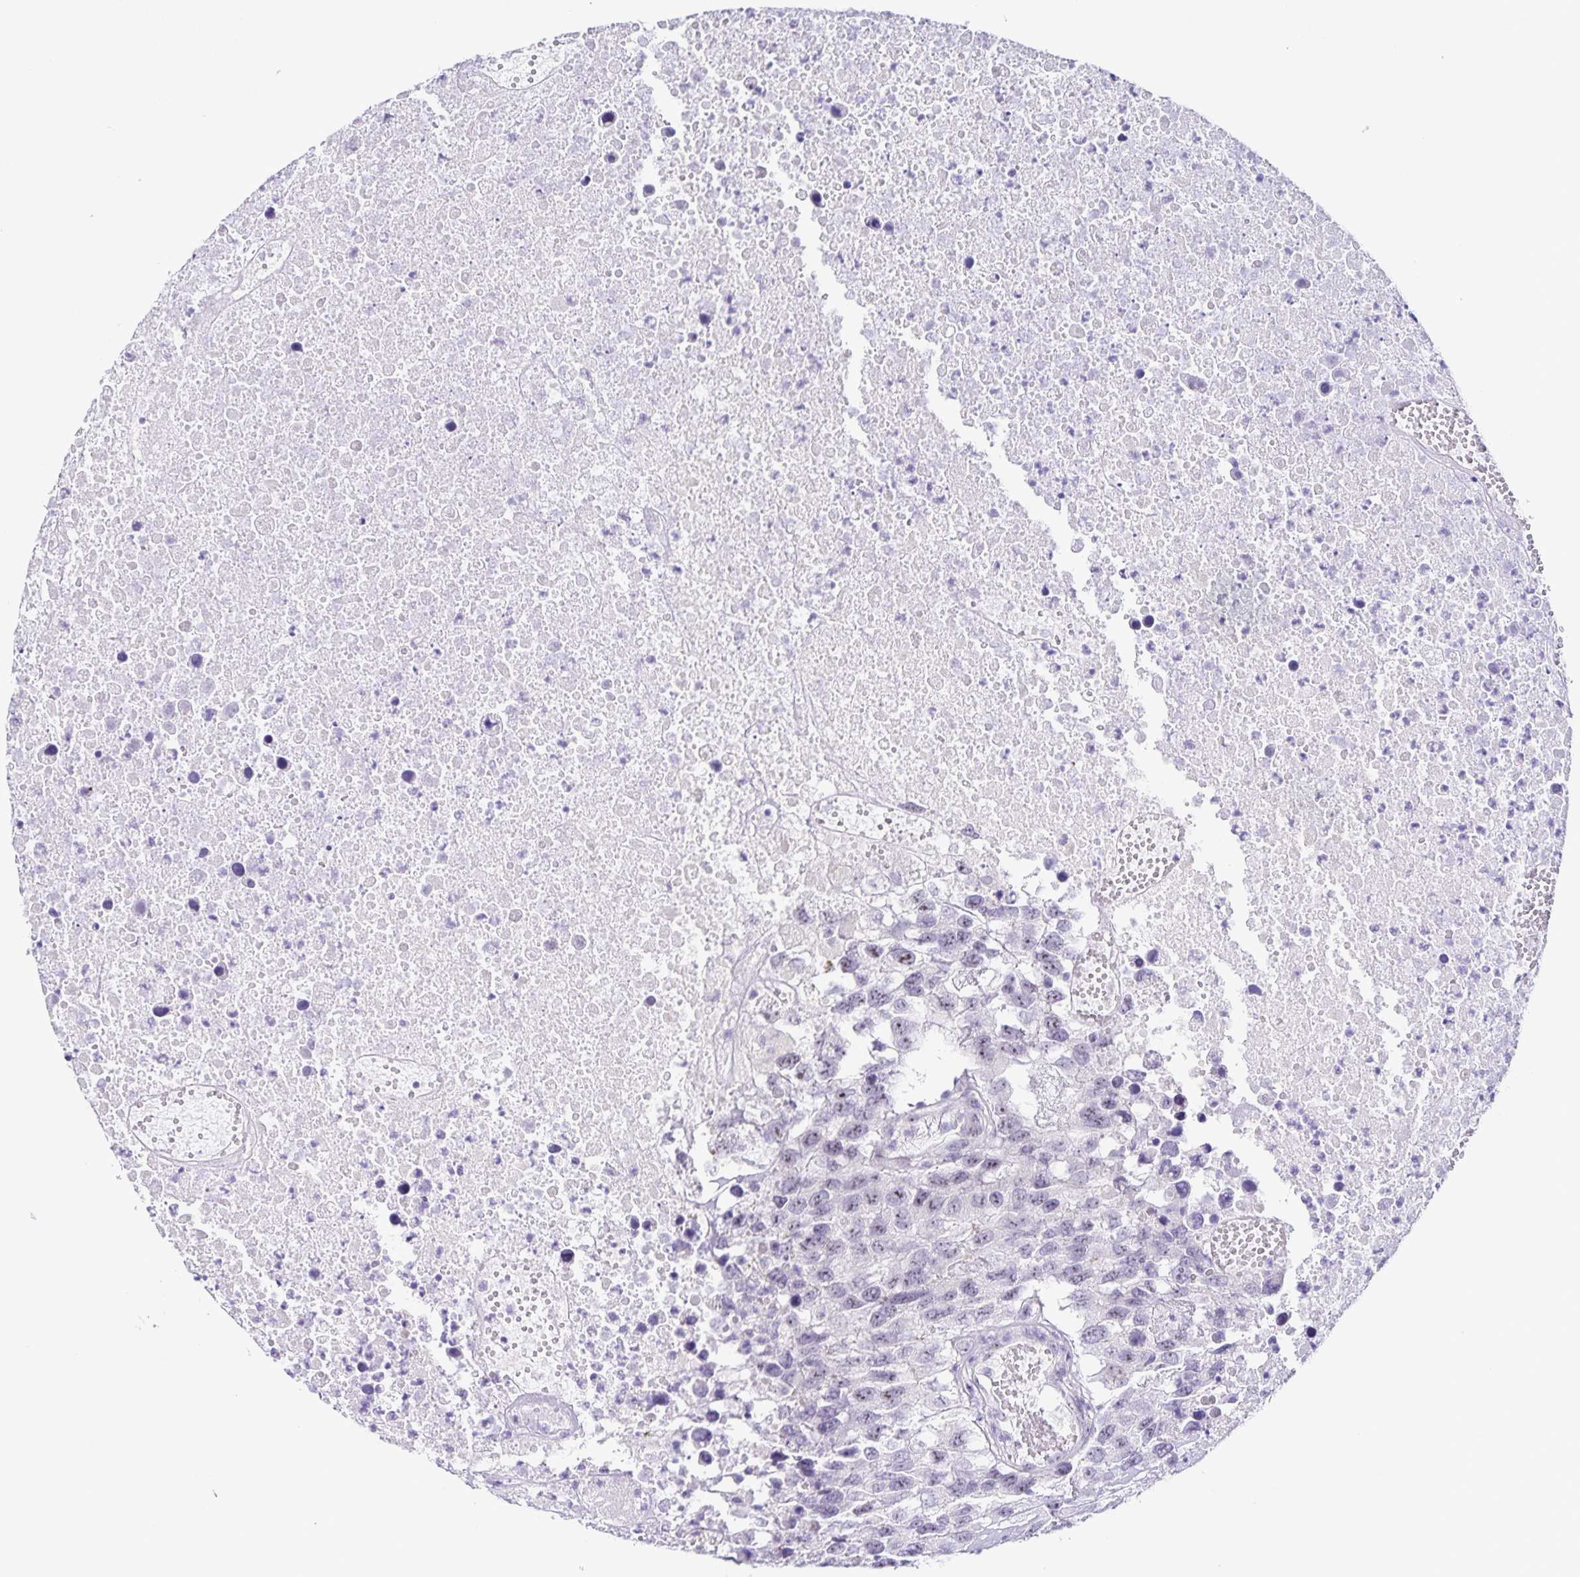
{"staining": {"intensity": "moderate", "quantity": "25%-75%", "location": "nuclear"}, "tissue": "testis cancer", "cell_type": "Tumor cells", "image_type": "cancer", "snomed": [{"axis": "morphology", "description": "Carcinoma, Embryonal, NOS"}, {"axis": "topography", "description": "Testis"}], "caption": "Testis cancer stained for a protein (brown) demonstrates moderate nuclear positive expression in approximately 25%-75% of tumor cells.", "gene": "FAM170A", "patient": {"sex": "male", "age": 83}}